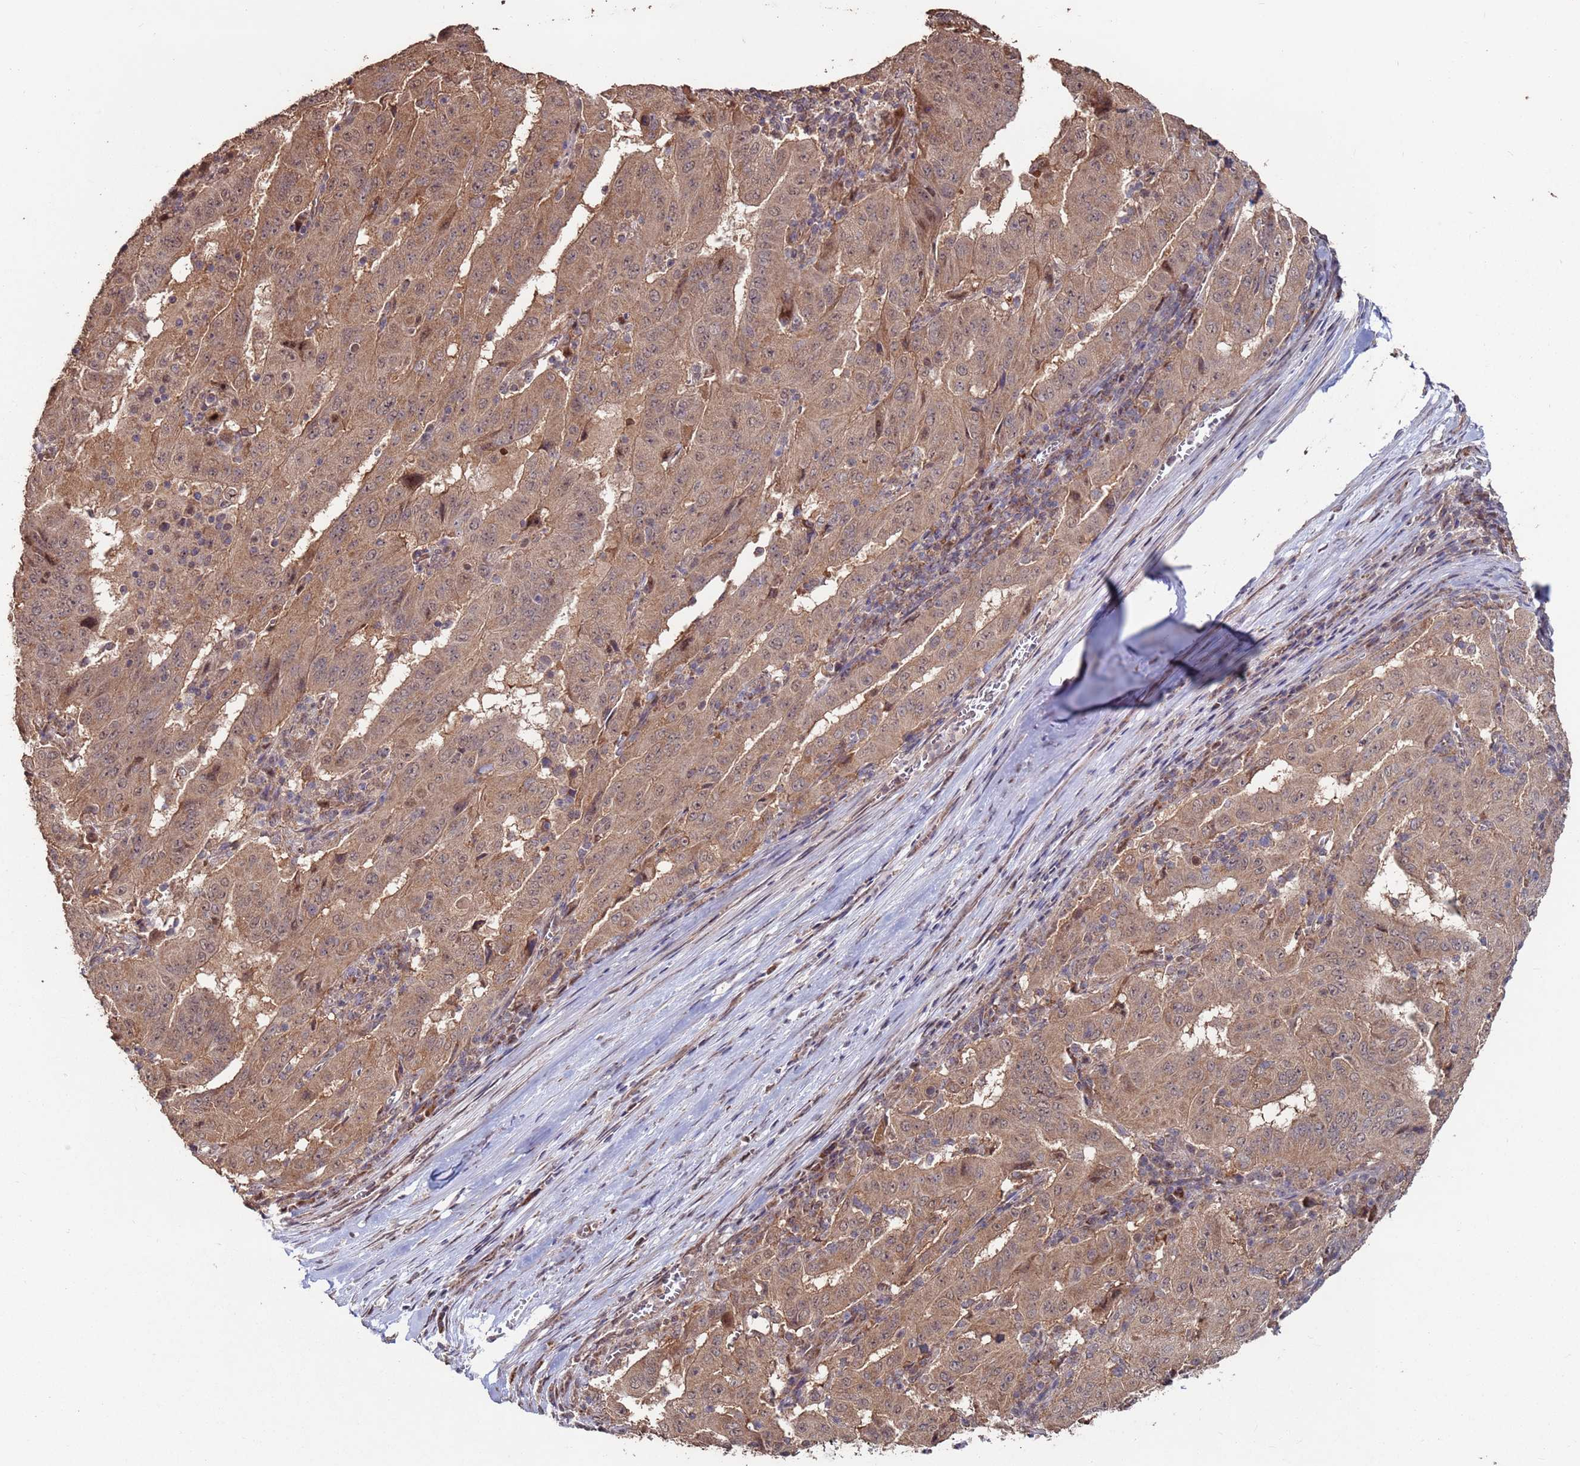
{"staining": {"intensity": "moderate", "quantity": ">75%", "location": "cytoplasmic/membranous"}, "tissue": "pancreatic cancer", "cell_type": "Tumor cells", "image_type": "cancer", "snomed": [{"axis": "morphology", "description": "Adenocarcinoma, NOS"}, {"axis": "topography", "description": "Pancreas"}], "caption": "Protein staining of pancreatic adenocarcinoma tissue demonstrates moderate cytoplasmic/membranous staining in approximately >75% of tumor cells.", "gene": "PRR7", "patient": {"sex": "male", "age": 63}}